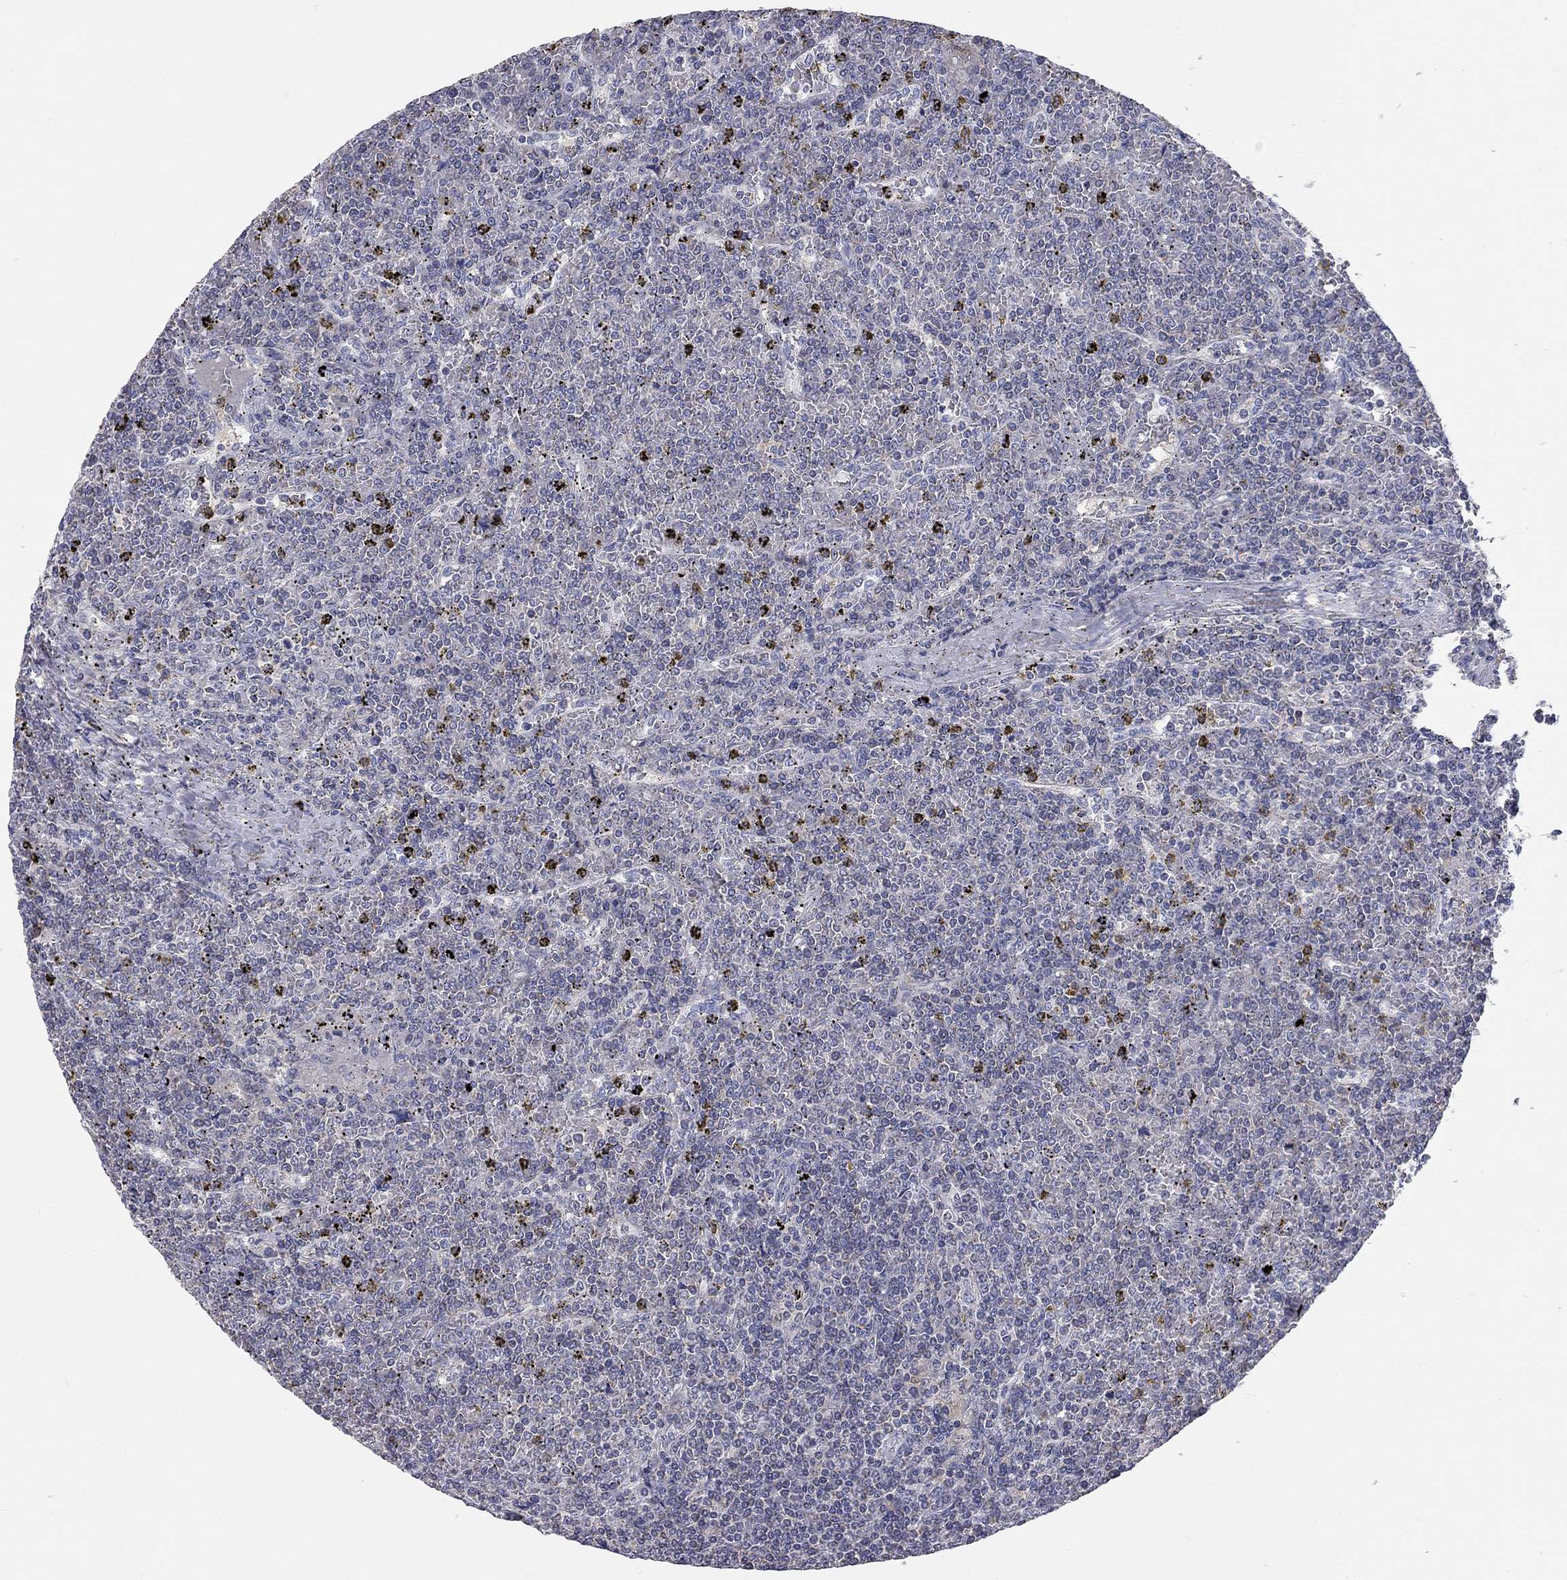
{"staining": {"intensity": "negative", "quantity": "none", "location": "none"}, "tissue": "lymphoma", "cell_type": "Tumor cells", "image_type": "cancer", "snomed": [{"axis": "morphology", "description": "Malignant lymphoma, non-Hodgkin's type, Low grade"}, {"axis": "topography", "description": "Spleen"}], "caption": "Tumor cells are negative for protein expression in human malignant lymphoma, non-Hodgkin's type (low-grade).", "gene": "CFAP161", "patient": {"sex": "female", "age": 19}}